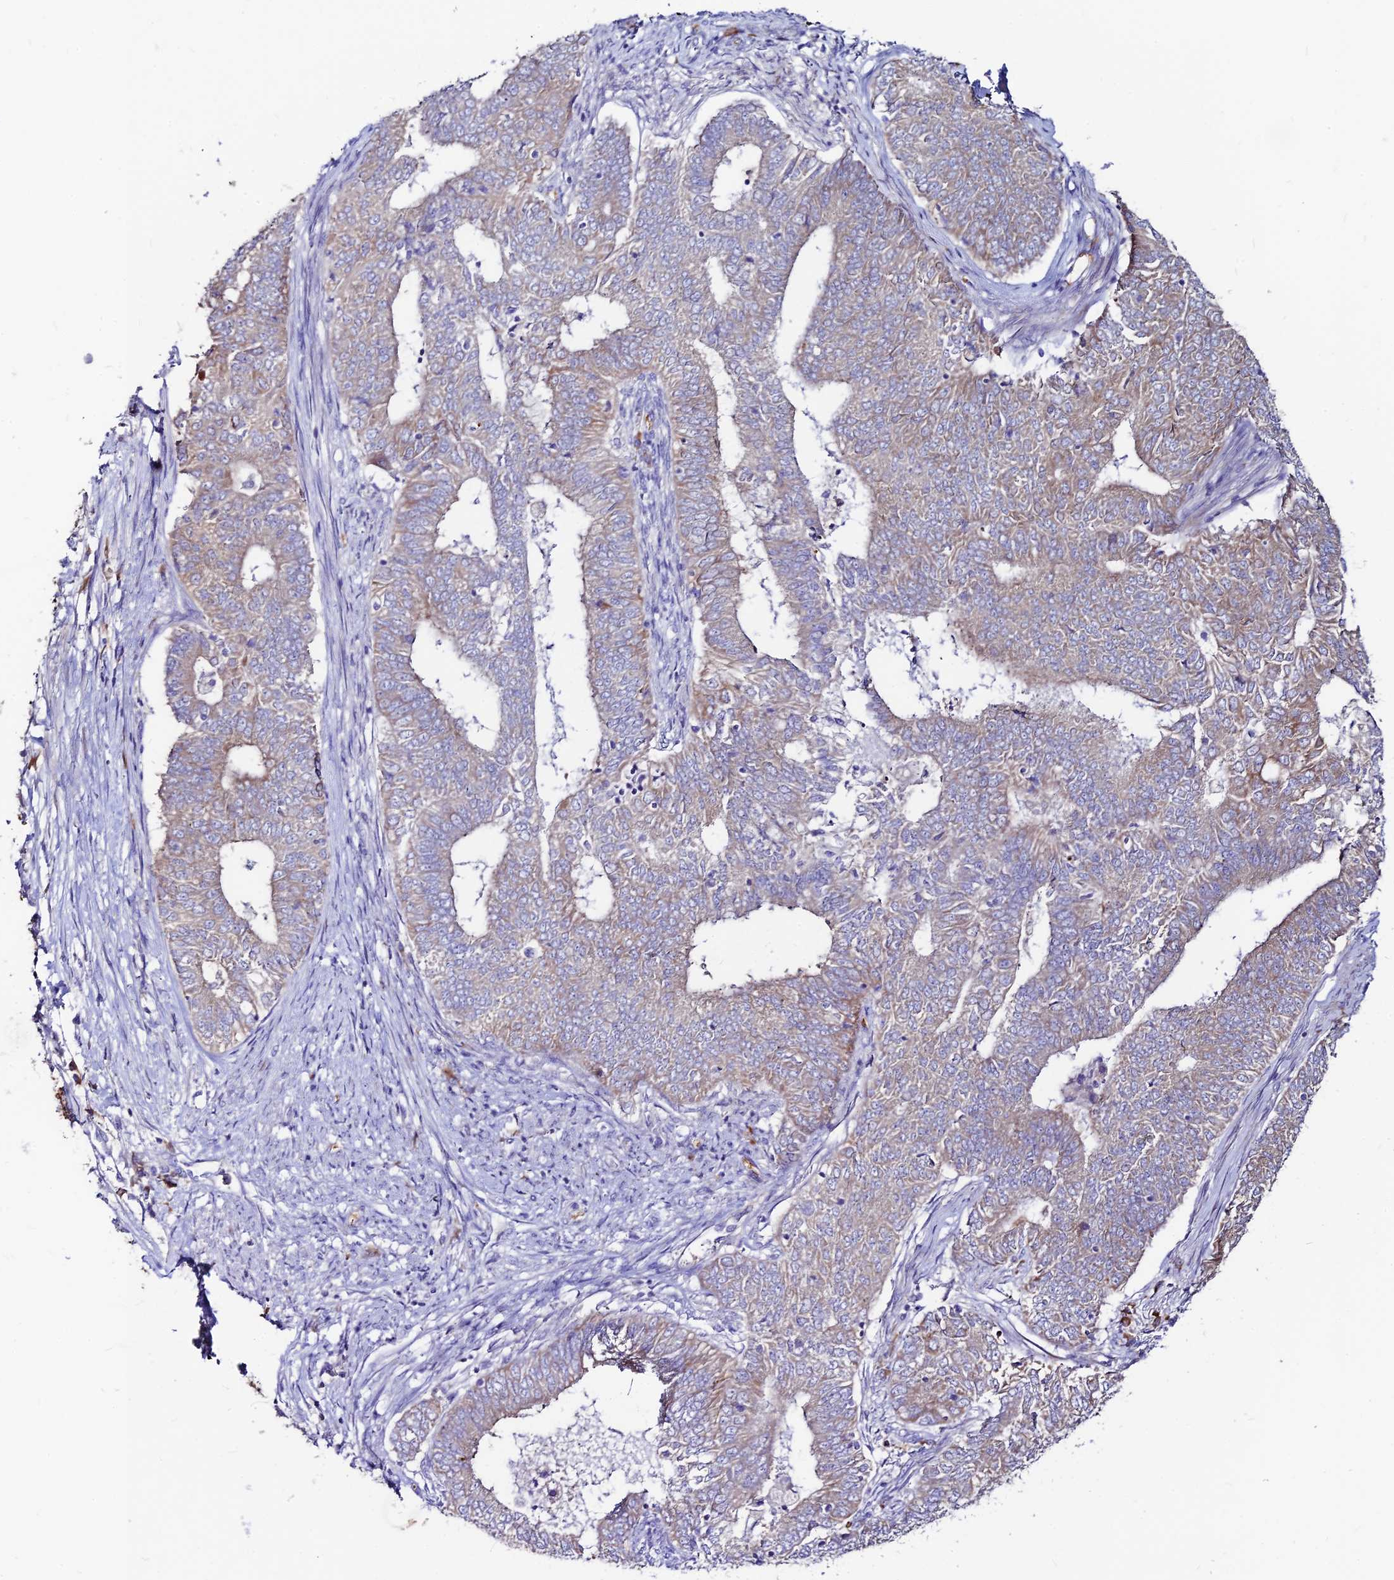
{"staining": {"intensity": "weak", "quantity": "25%-75%", "location": "cytoplasmic/membranous"}, "tissue": "endometrial cancer", "cell_type": "Tumor cells", "image_type": "cancer", "snomed": [{"axis": "morphology", "description": "Adenocarcinoma, NOS"}, {"axis": "topography", "description": "Endometrium"}], "caption": "A brown stain shows weak cytoplasmic/membranous positivity of a protein in endometrial cancer (adenocarcinoma) tumor cells.", "gene": "DENND2D", "patient": {"sex": "female", "age": 62}}